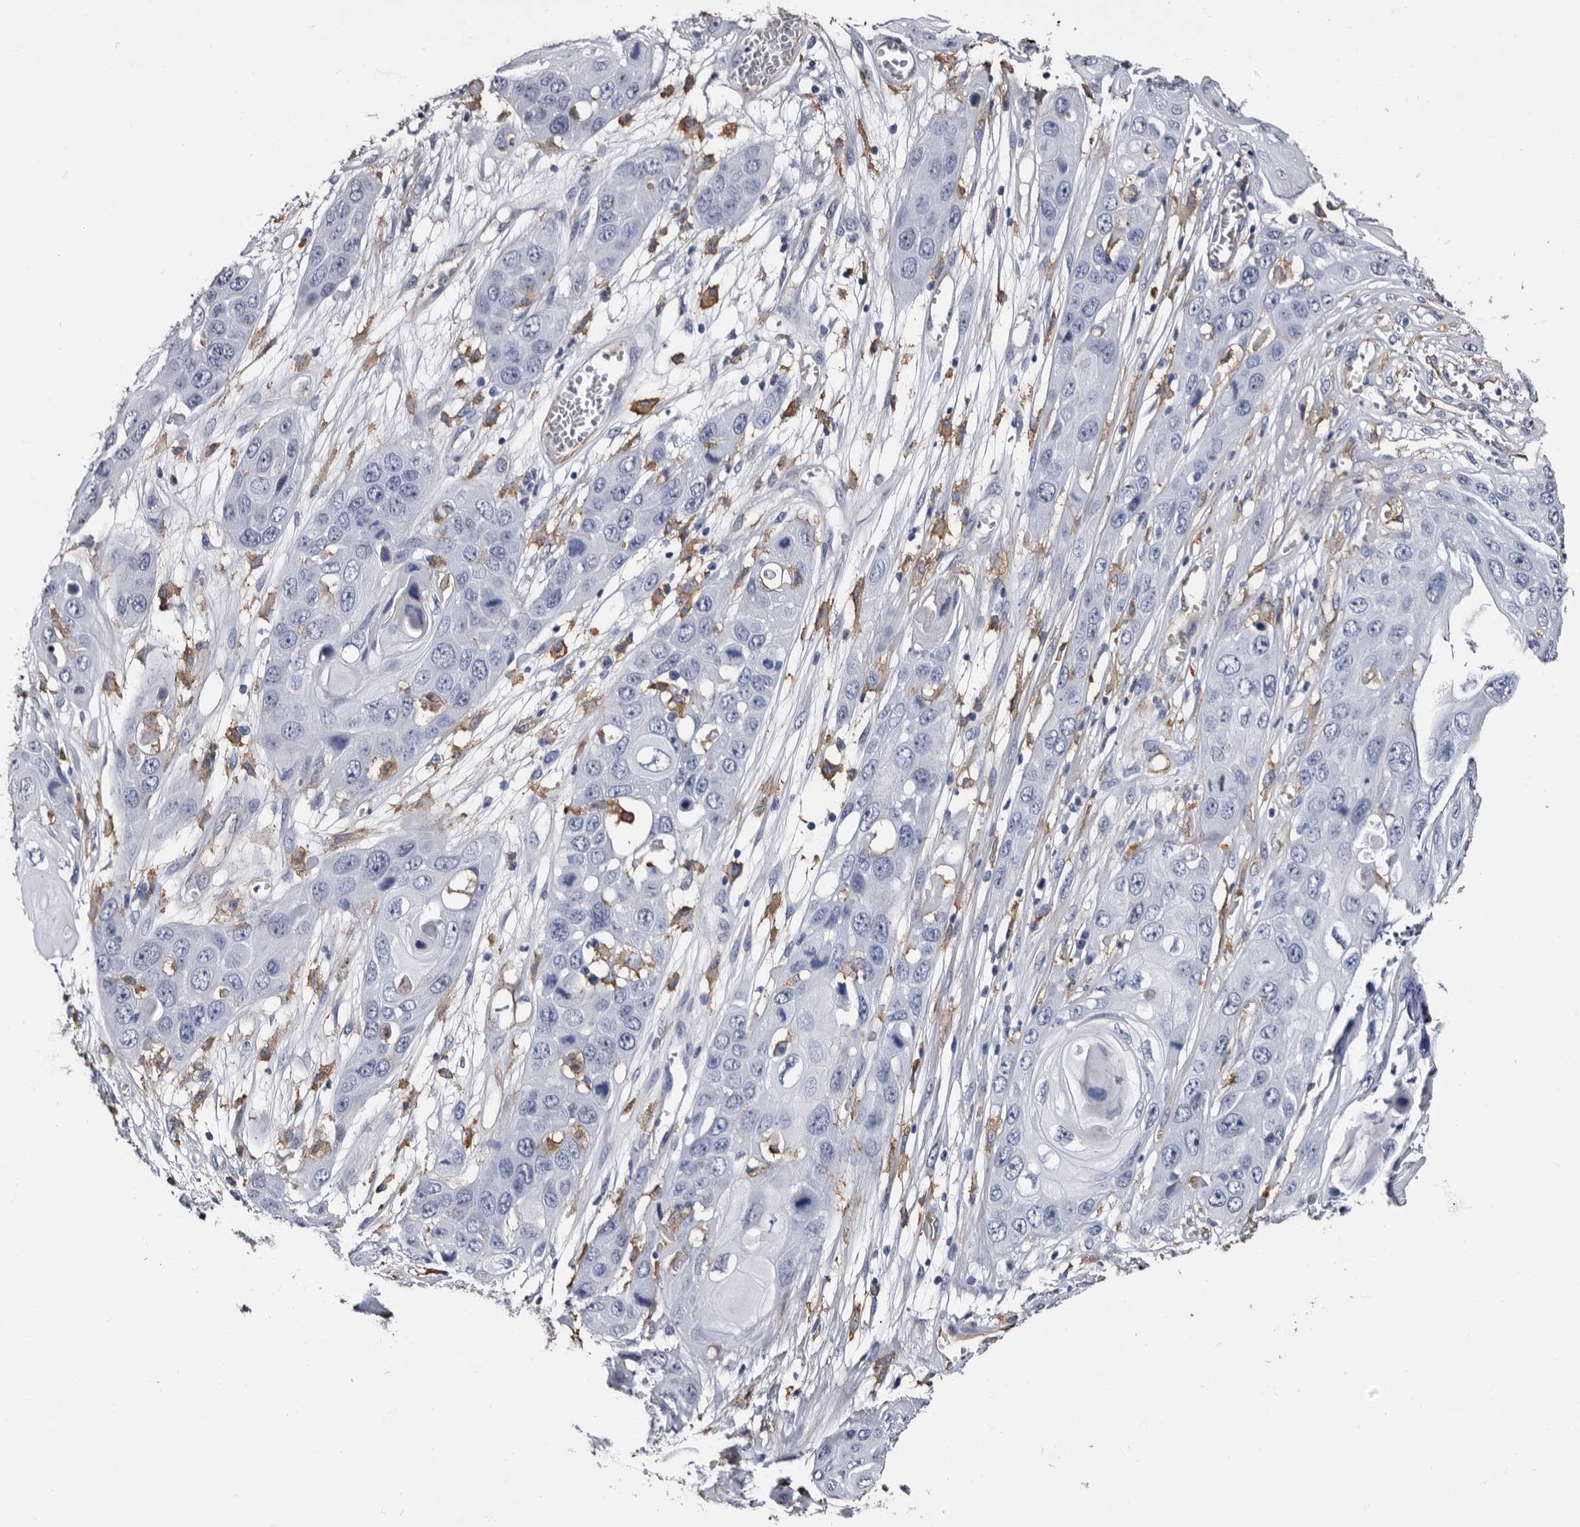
{"staining": {"intensity": "negative", "quantity": "none", "location": "none"}, "tissue": "skin cancer", "cell_type": "Tumor cells", "image_type": "cancer", "snomed": [{"axis": "morphology", "description": "Squamous cell carcinoma, NOS"}, {"axis": "topography", "description": "Skin"}], "caption": "IHC photomicrograph of neoplastic tissue: squamous cell carcinoma (skin) stained with DAB (3,3'-diaminobenzidine) shows no significant protein positivity in tumor cells.", "gene": "EPB41L3", "patient": {"sex": "male", "age": 55}}